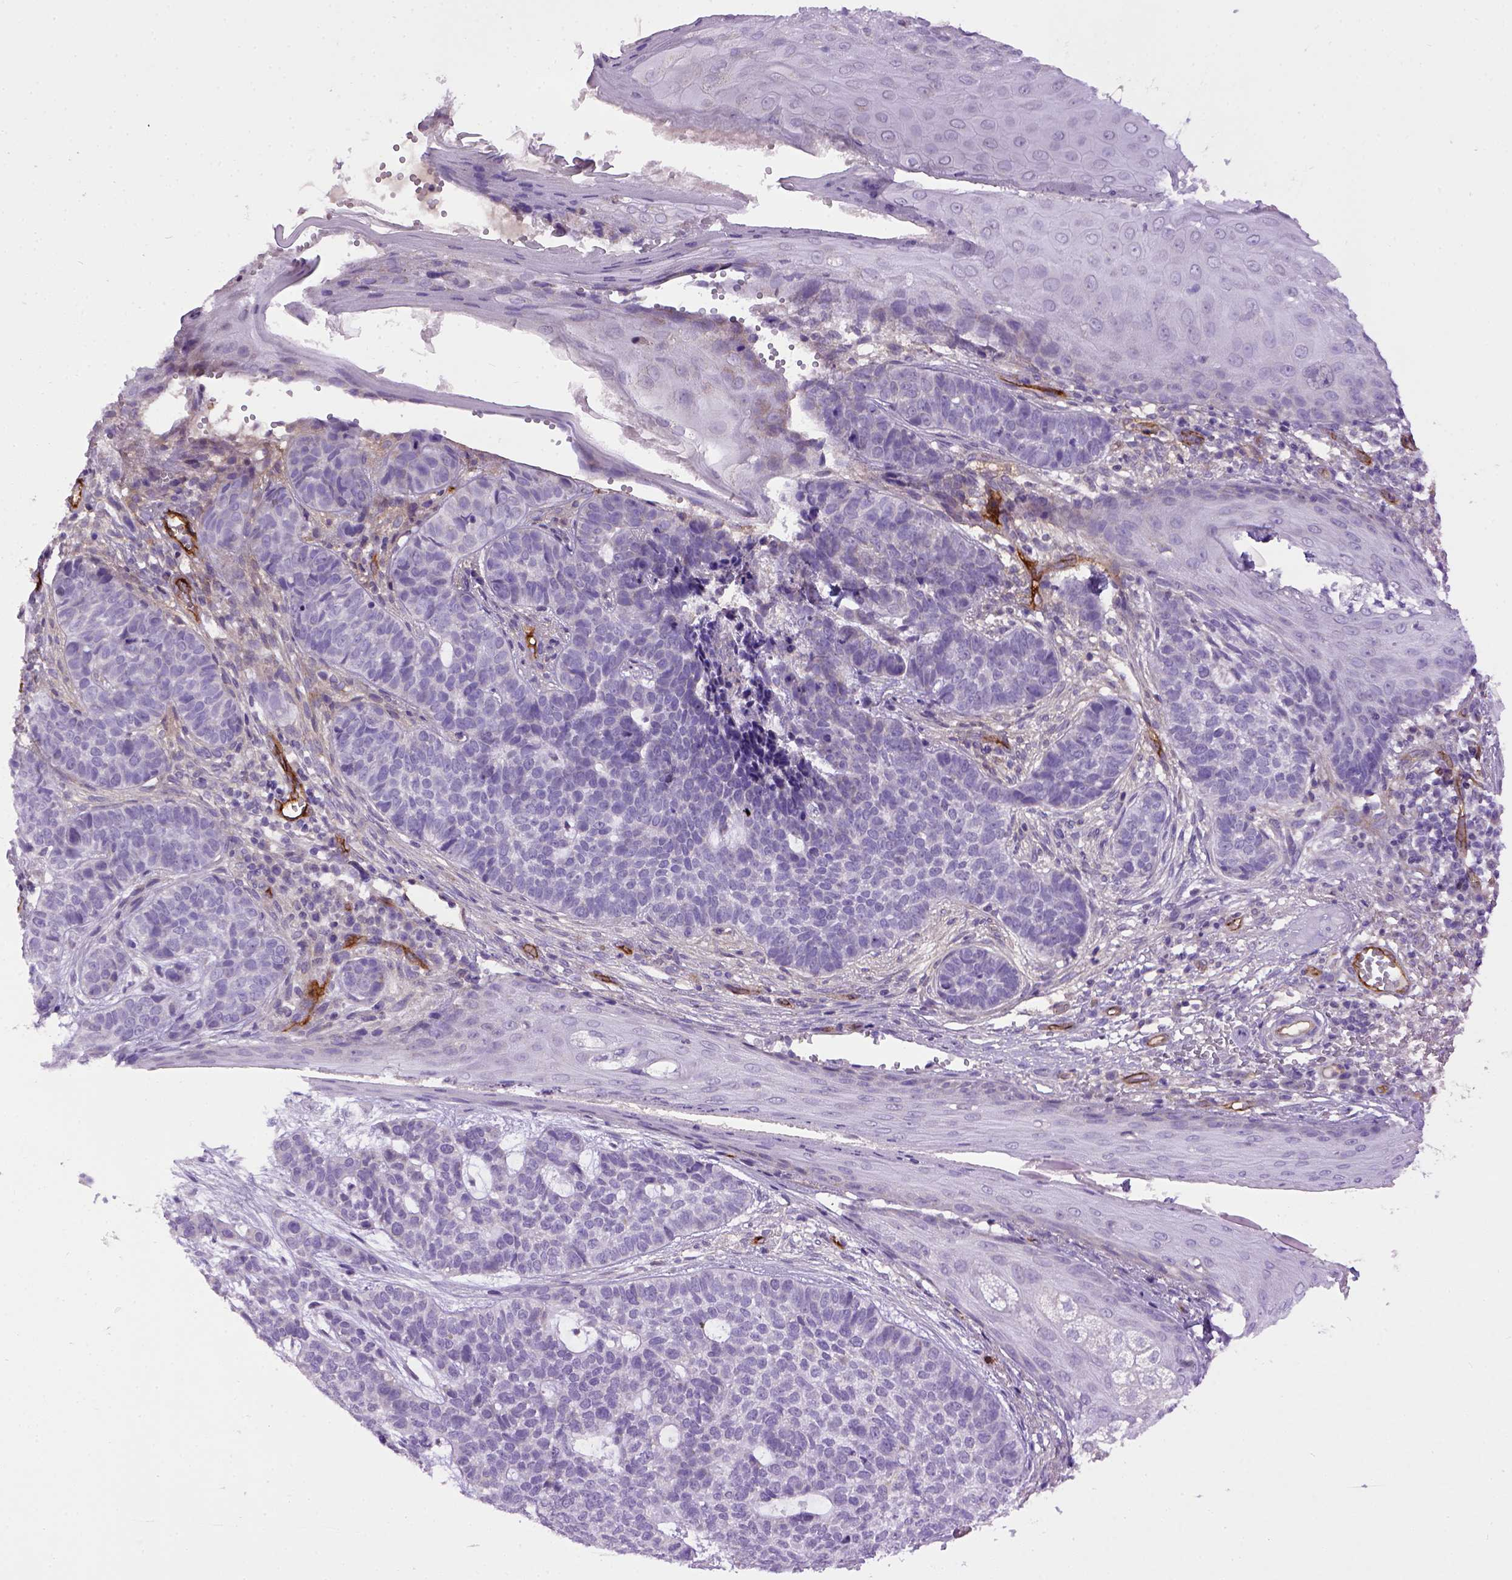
{"staining": {"intensity": "negative", "quantity": "none", "location": "none"}, "tissue": "skin cancer", "cell_type": "Tumor cells", "image_type": "cancer", "snomed": [{"axis": "morphology", "description": "Basal cell carcinoma"}, {"axis": "topography", "description": "Skin"}], "caption": "Micrograph shows no significant protein staining in tumor cells of skin basal cell carcinoma.", "gene": "ENG", "patient": {"sex": "female", "age": 69}}